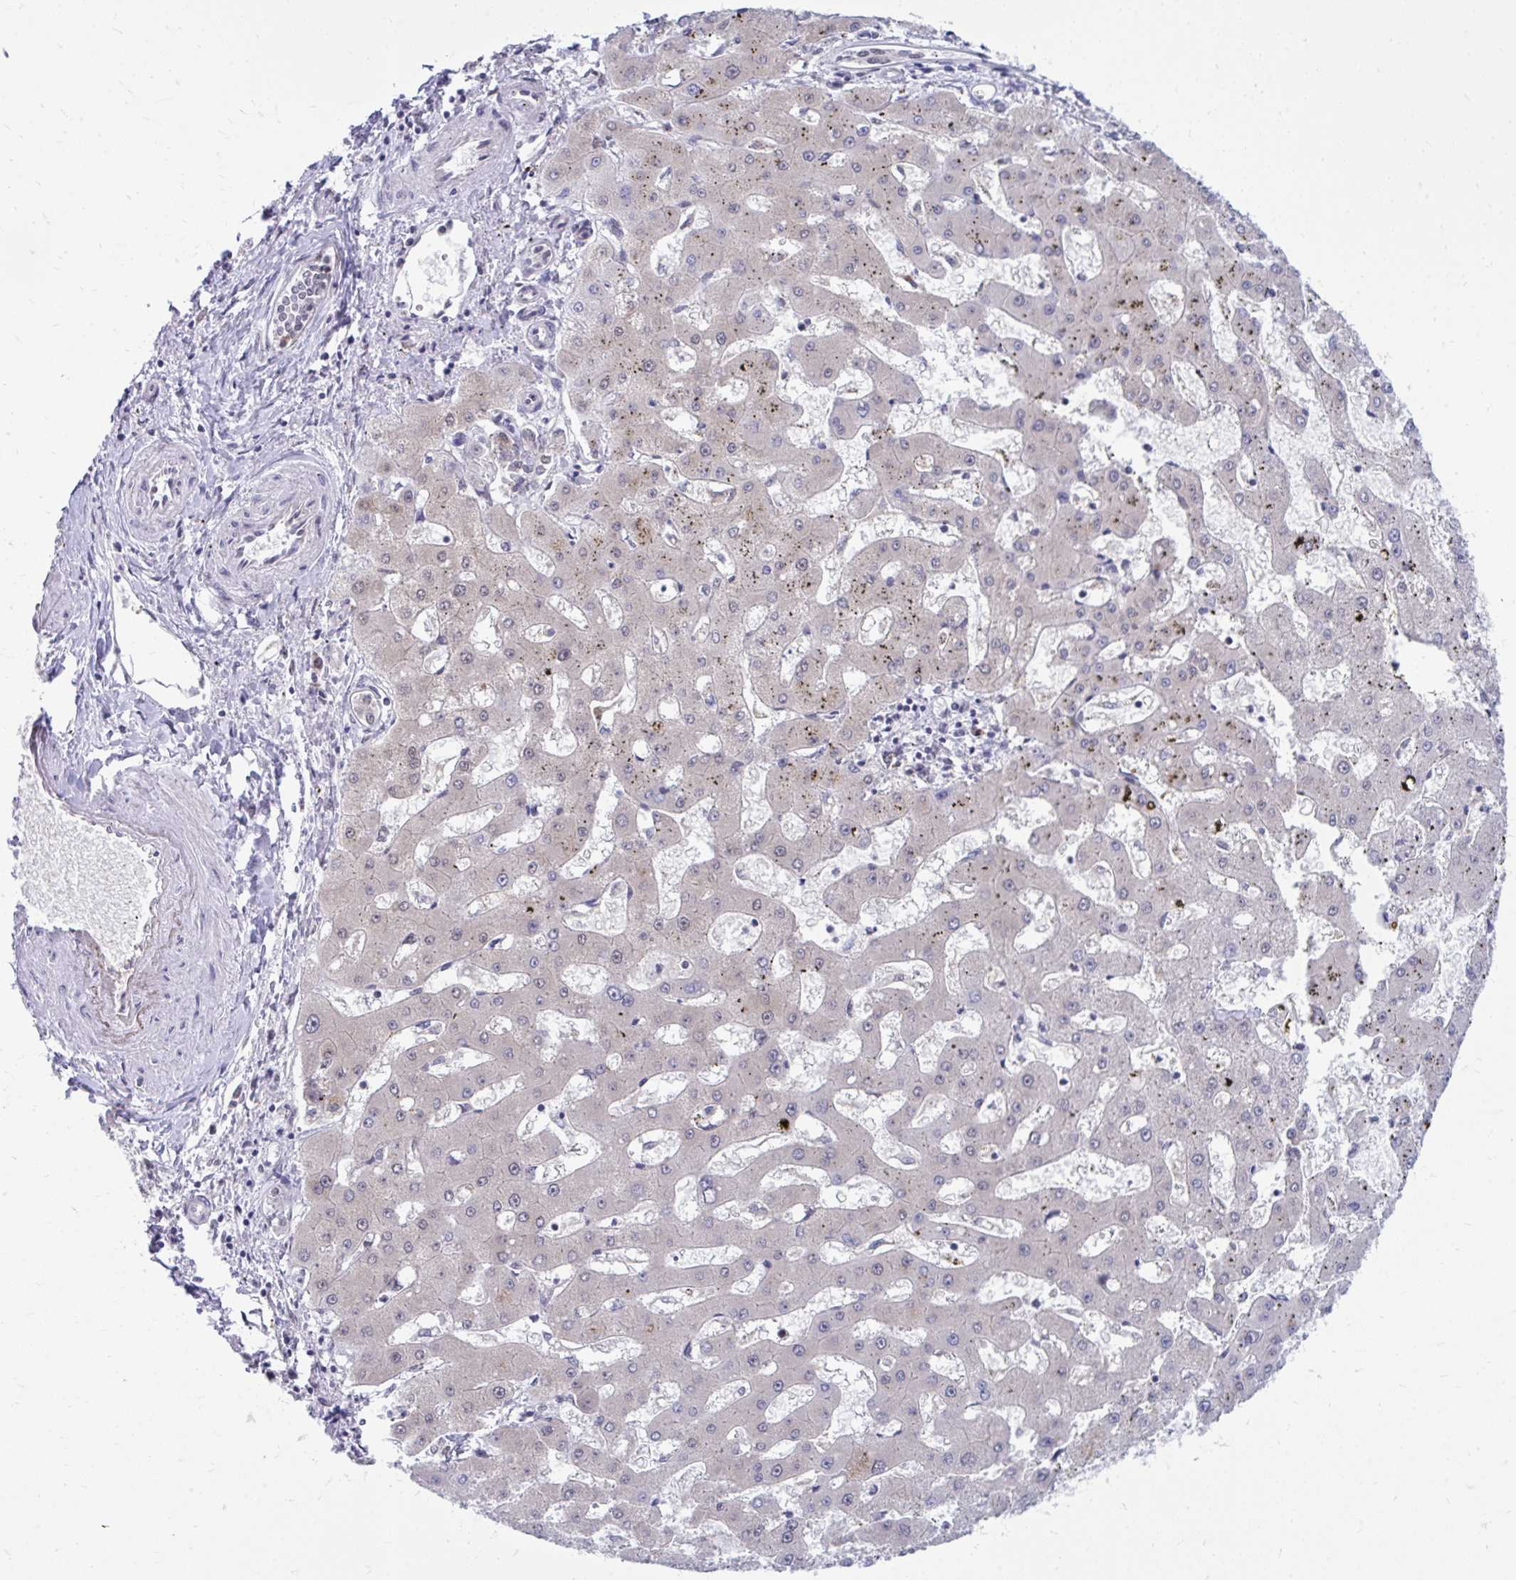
{"staining": {"intensity": "negative", "quantity": "none", "location": "none"}, "tissue": "liver cancer", "cell_type": "Tumor cells", "image_type": "cancer", "snomed": [{"axis": "morphology", "description": "Carcinoma, Hepatocellular, NOS"}, {"axis": "topography", "description": "Liver"}], "caption": "Protein analysis of liver hepatocellular carcinoma shows no significant expression in tumor cells.", "gene": "SELENON", "patient": {"sex": "male", "age": 67}}